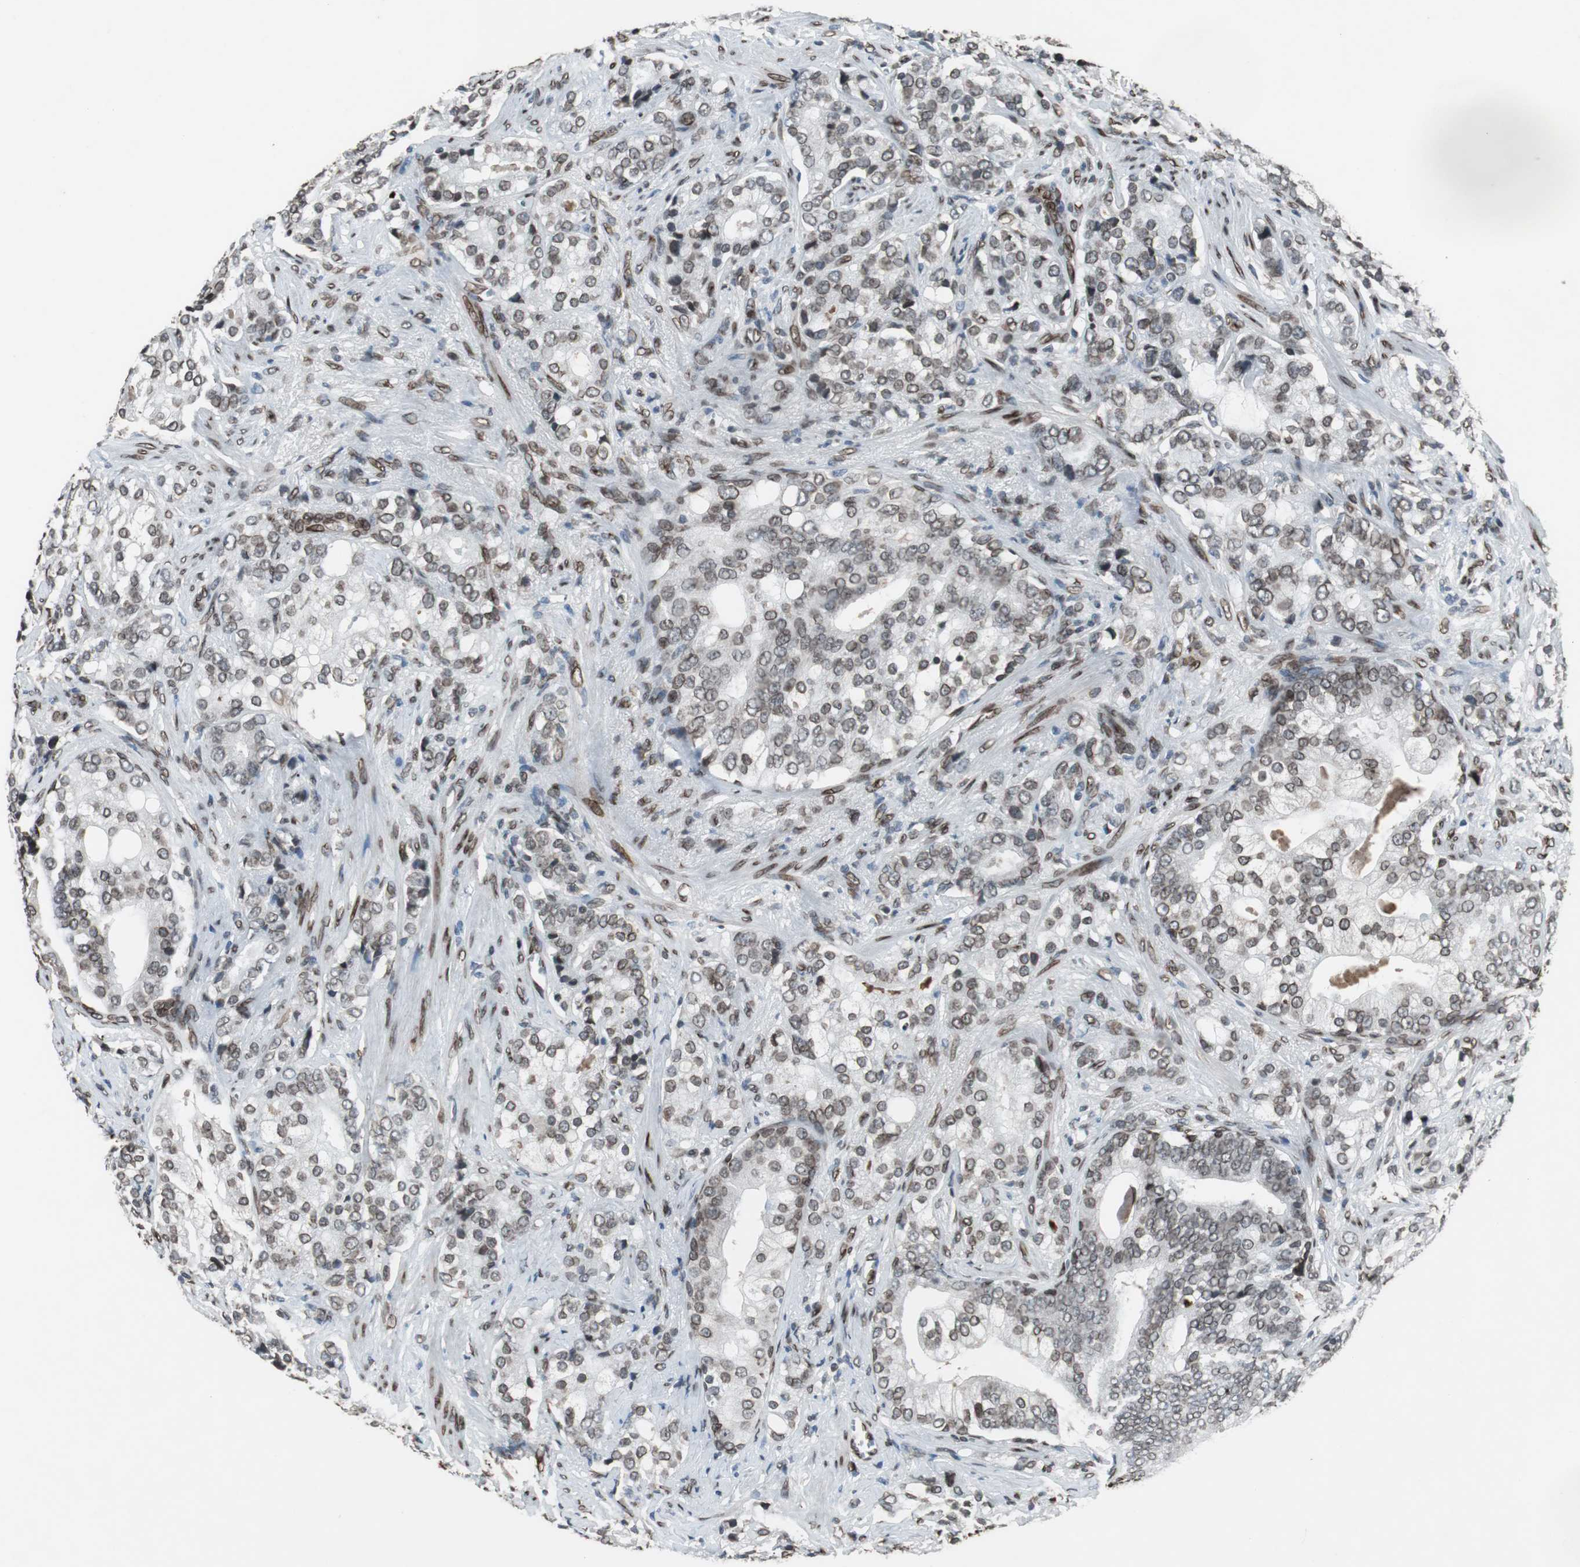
{"staining": {"intensity": "moderate", "quantity": "25%-75%", "location": "cytoplasmic/membranous,nuclear"}, "tissue": "prostate cancer", "cell_type": "Tumor cells", "image_type": "cancer", "snomed": [{"axis": "morphology", "description": "Adenocarcinoma, Low grade"}, {"axis": "topography", "description": "Prostate"}], "caption": "The photomicrograph exhibits staining of low-grade adenocarcinoma (prostate), revealing moderate cytoplasmic/membranous and nuclear protein staining (brown color) within tumor cells. (Brightfield microscopy of DAB IHC at high magnification).", "gene": "LMNA", "patient": {"sex": "male", "age": 58}}